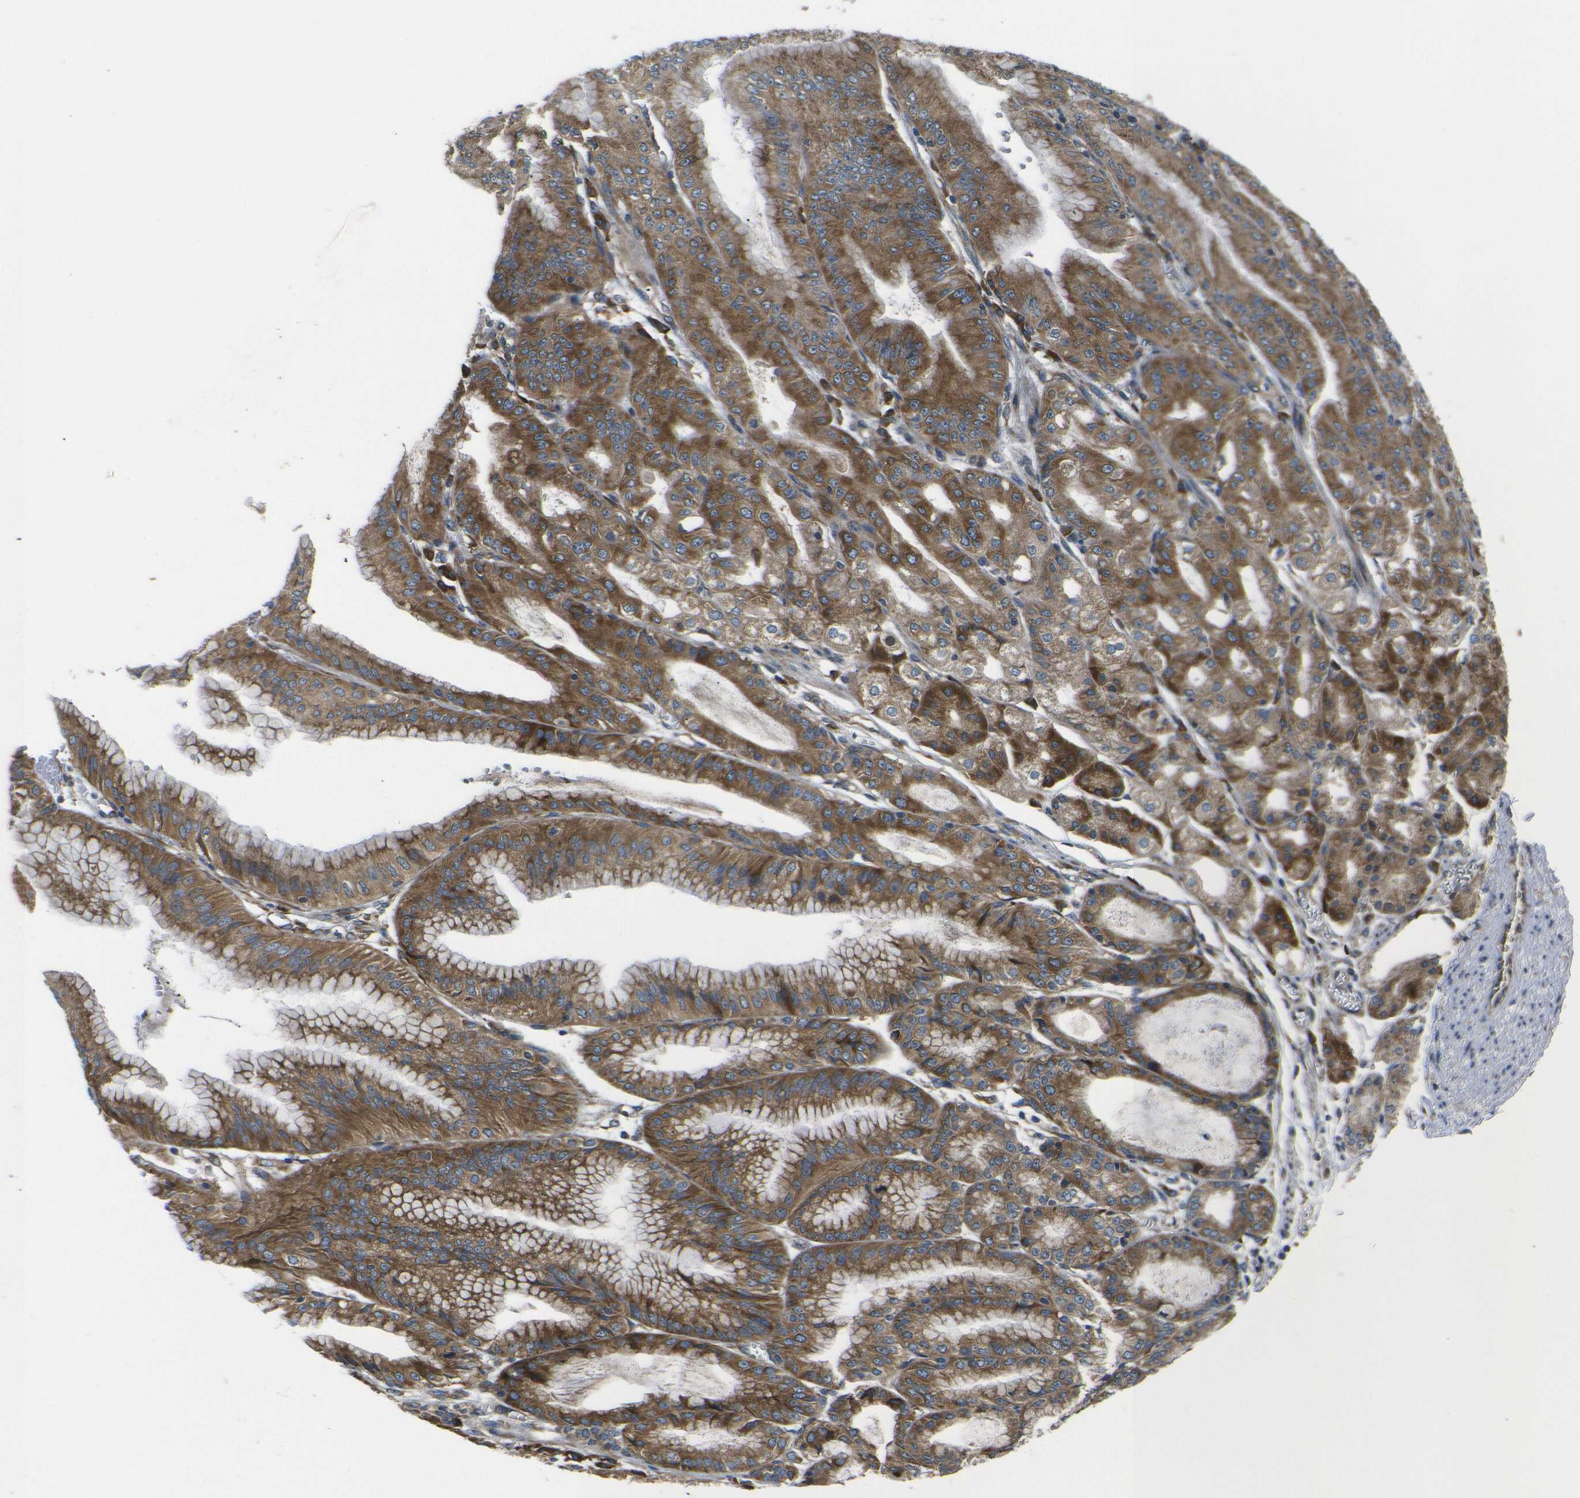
{"staining": {"intensity": "strong", "quantity": ">75%", "location": "cytoplasmic/membranous"}, "tissue": "stomach", "cell_type": "Glandular cells", "image_type": "normal", "snomed": [{"axis": "morphology", "description": "Normal tissue, NOS"}, {"axis": "topography", "description": "Stomach, lower"}], "caption": "Immunohistochemical staining of unremarkable stomach exhibits high levels of strong cytoplasmic/membranous expression in approximately >75% of glandular cells.", "gene": "RPSA", "patient": {"sex": "male", "age": 71}}